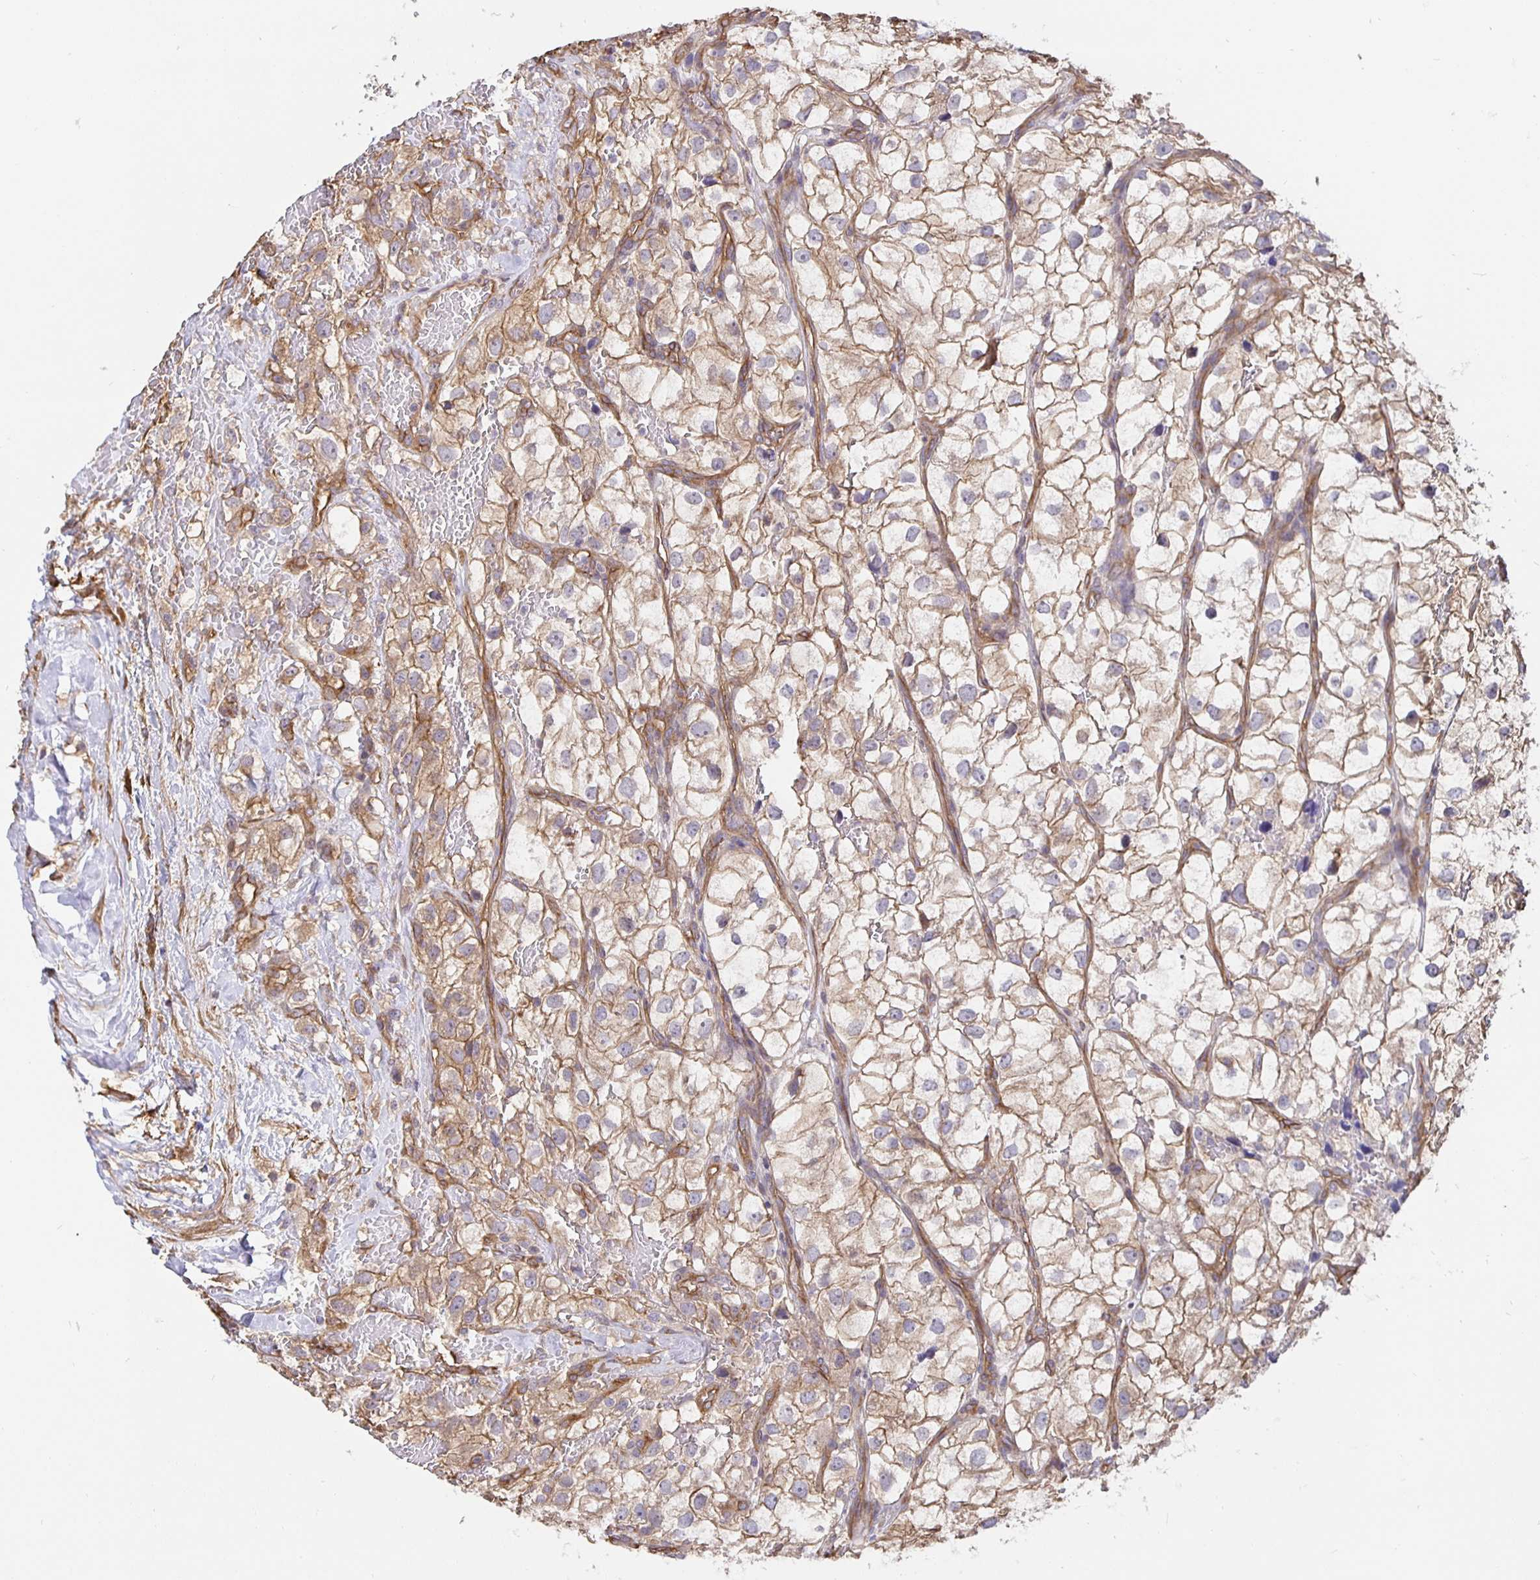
{"staining": {"intensity": "weak", "quantity": ">75%", "location": "cytoplasmic/membranous"}, "tissue": "renal cancer", "cell_type": "Tumor cells", "image_type": "cancer", "snomed": [{"axis": "morphology", "description": "Adenocarcinoma, NOS"}, {"axis": "topography", "description": "Kidney"}], "caption": "Protein staining of adenocarcinoma (renal) tissue shows weak cytoplasmic/membranous positivity in about >75% of tumor cells.", "gene": "ARHGEF39", "patient": {"sex": "male", "age": 59}}